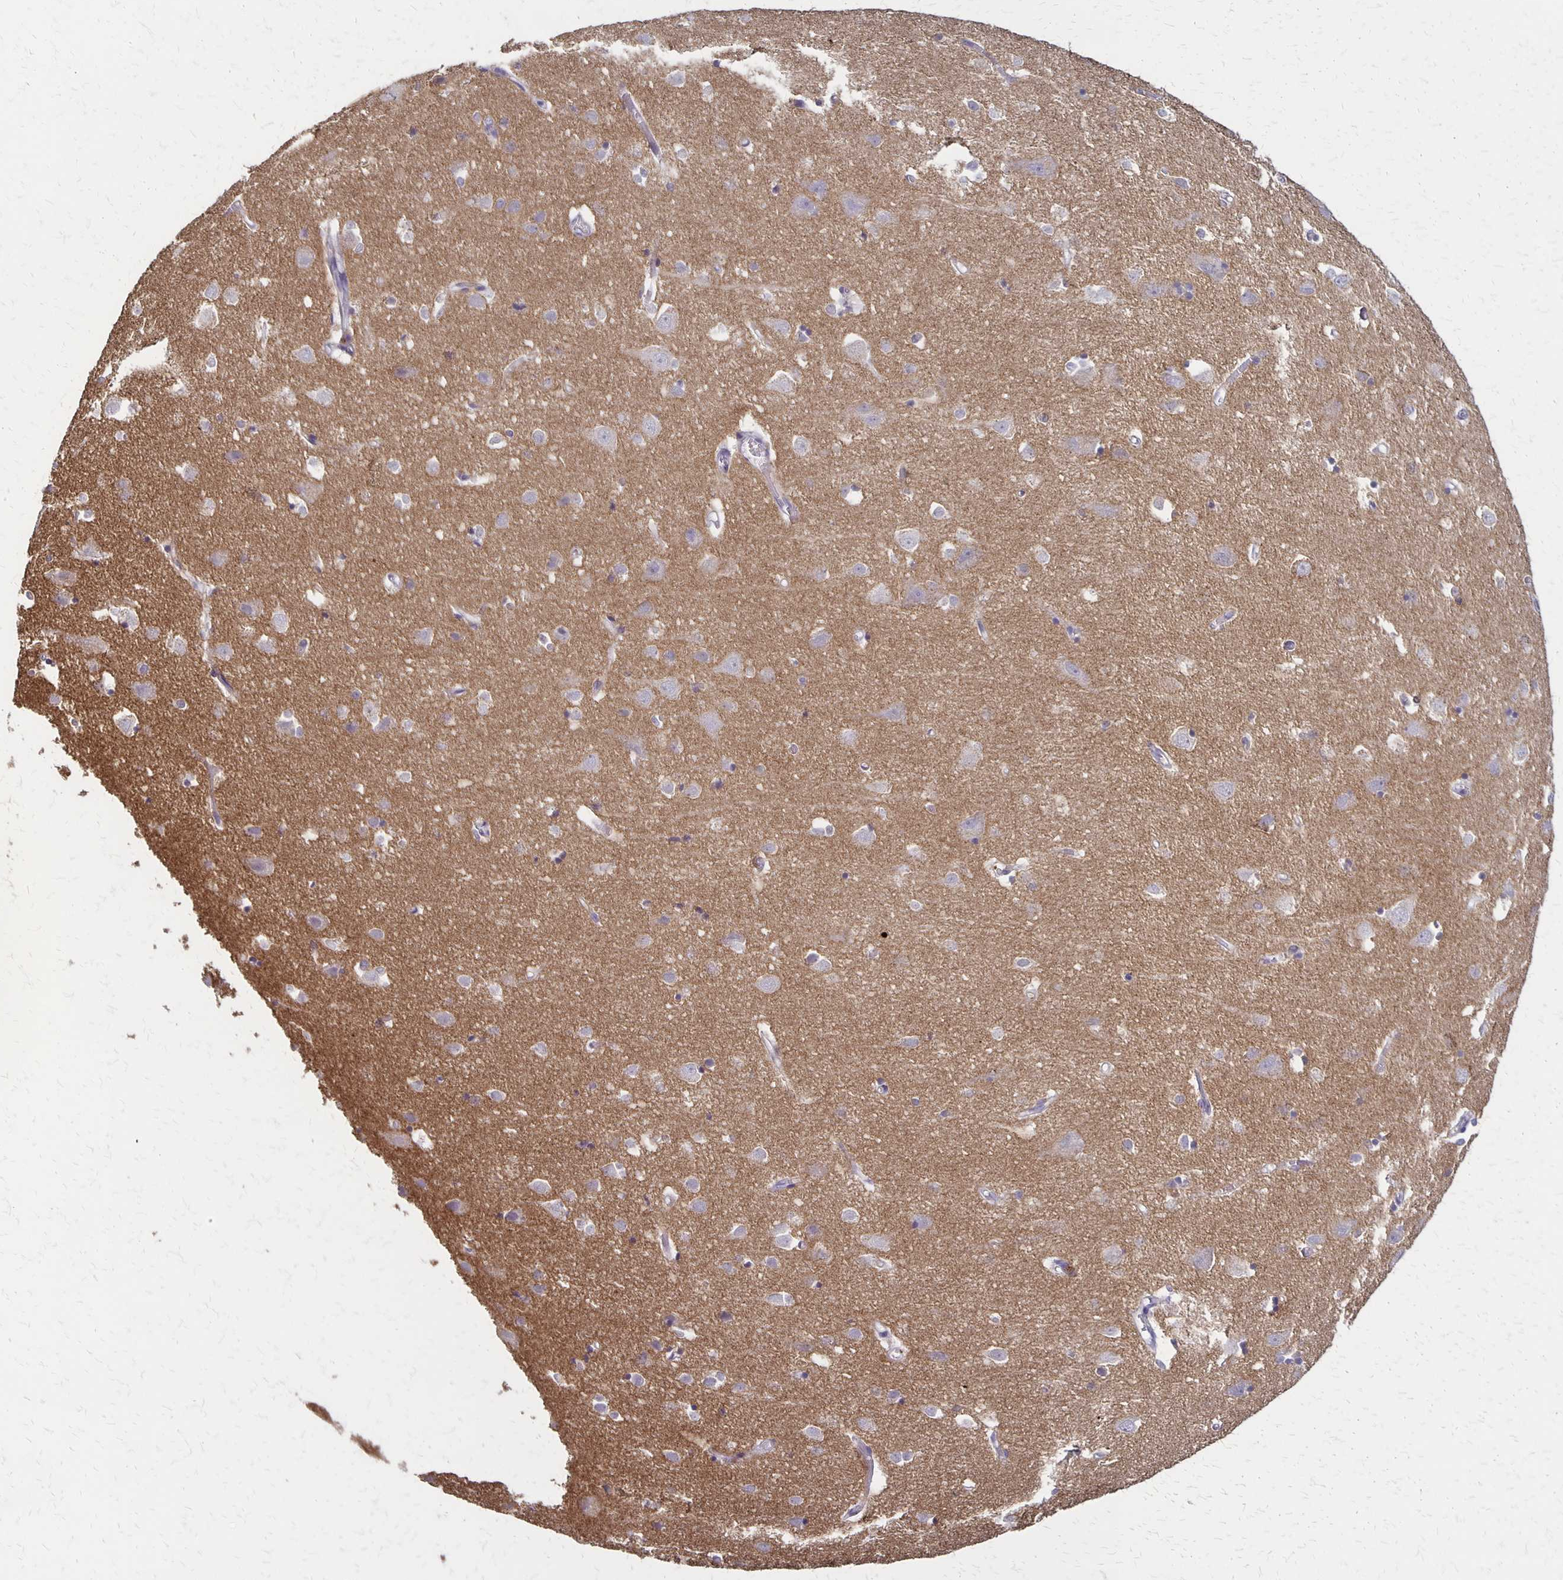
{"staining": {"intensity": "negative", "quantity": "none", "location": "none"}, "tissue": "cerebral cortex", "cell_type": "Endothelial cells", "image_type": "normal", "snomed": [{"axis": "morphology", "description": "Normal tissue, NOS"}, {"axis": "topography", "description": "Cerebral cortex"}], "caption": "High power microscopy micrograph of an IHC image of normal cerebral cortex, revealing no significant staining in endothelial cells. (Brightfield microscopy of DAB (3,3'-diaminobenzidine) IHC at high magnification).", "gene": "SEPTIN5", "patient": {"sex": "male", "age": 70}}